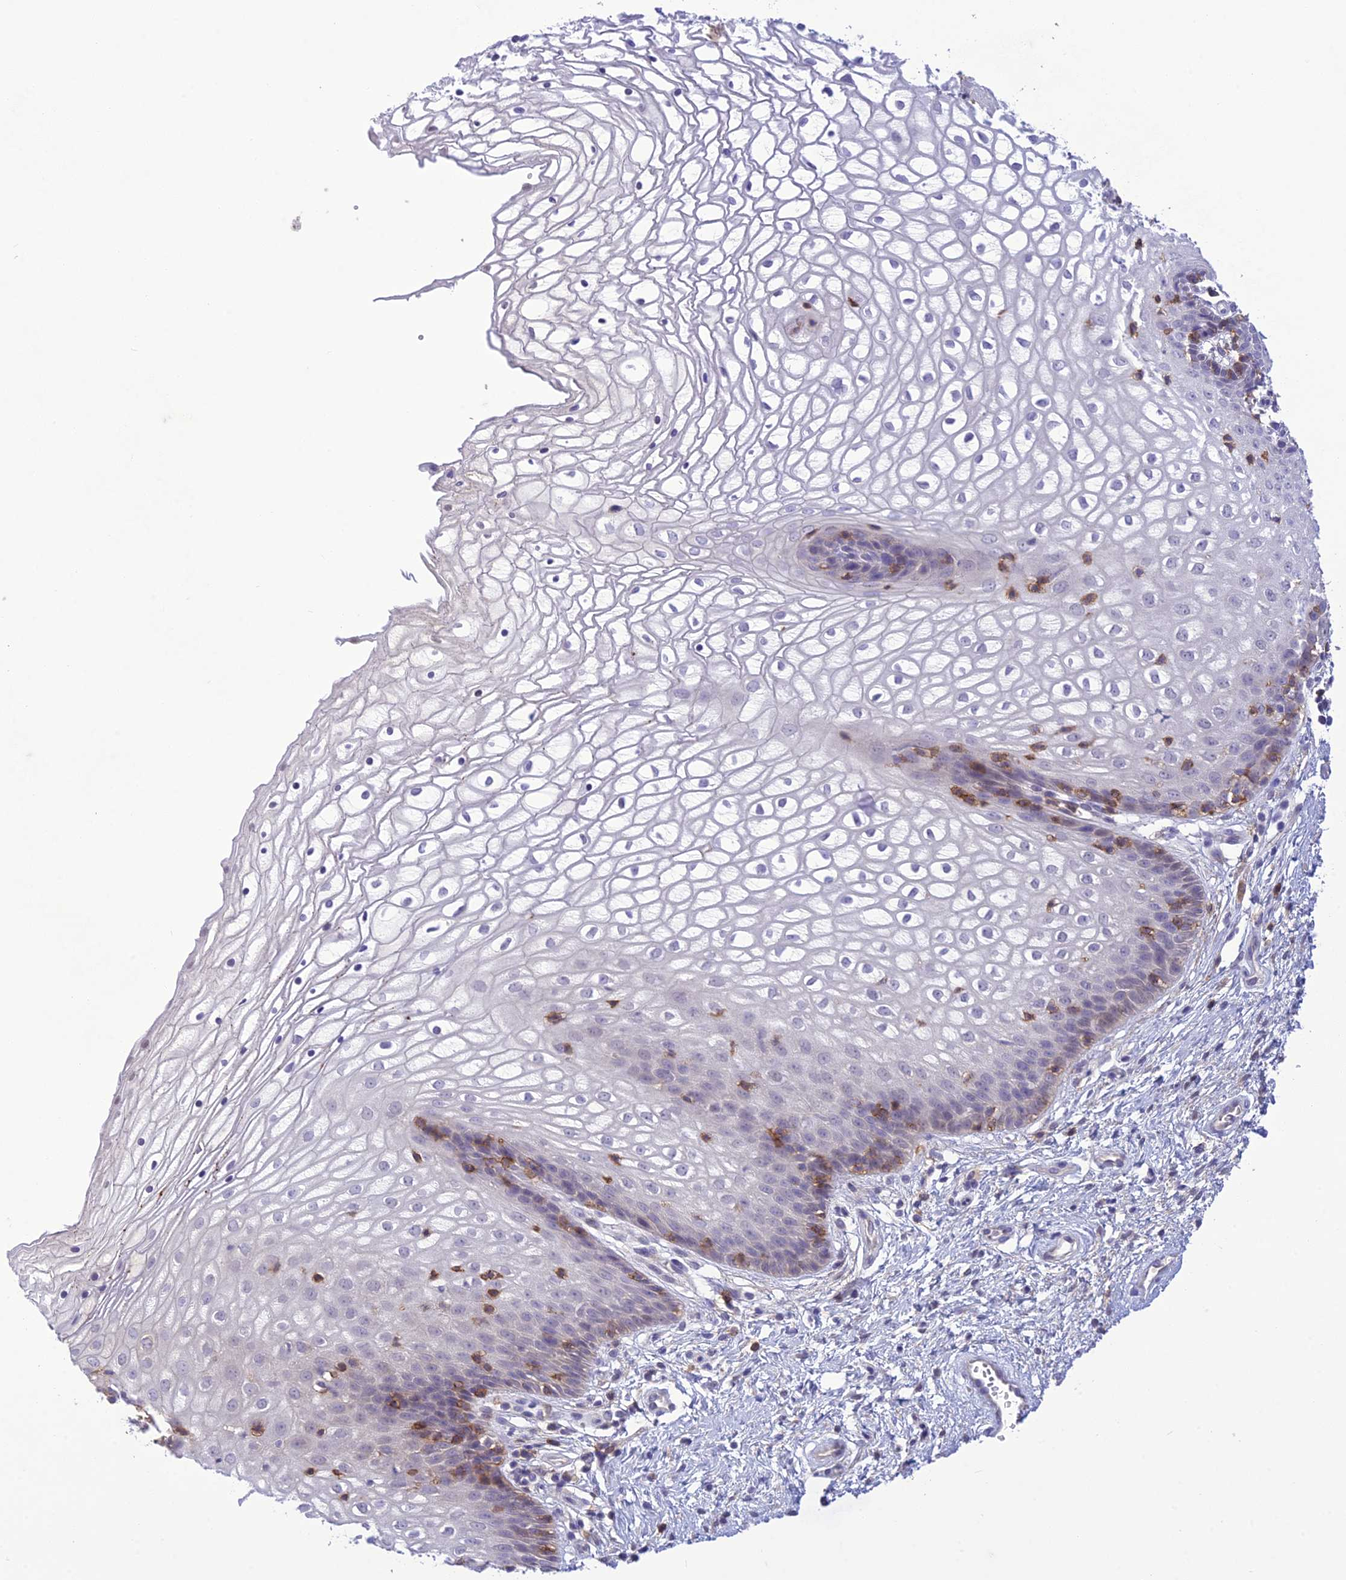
{"staining": {"intensity": "negative", "quantity": "none", "location": "none"}, "tissue": "vagina", "cell_type": "Squamous epithelial cells", "image_type": "normal", "snomed": [{"axis": "morphology", "description": "Normal tissue, NOS"}, {"axis": "topography", "description": "Vagina"}], "caption": "DAB immunohistochemical staining of benign vagina shows no significant staining in squamous epithelial cells. The staining was performed using DAB (3,3'-diaminobenzidine) to visualize the protein expression in brown, while the nuclei were stained in blue with hematoxylin (Magnification: 20x).", "gene": "ITGAE", "patient": {"sex": "female", "age": 34}}